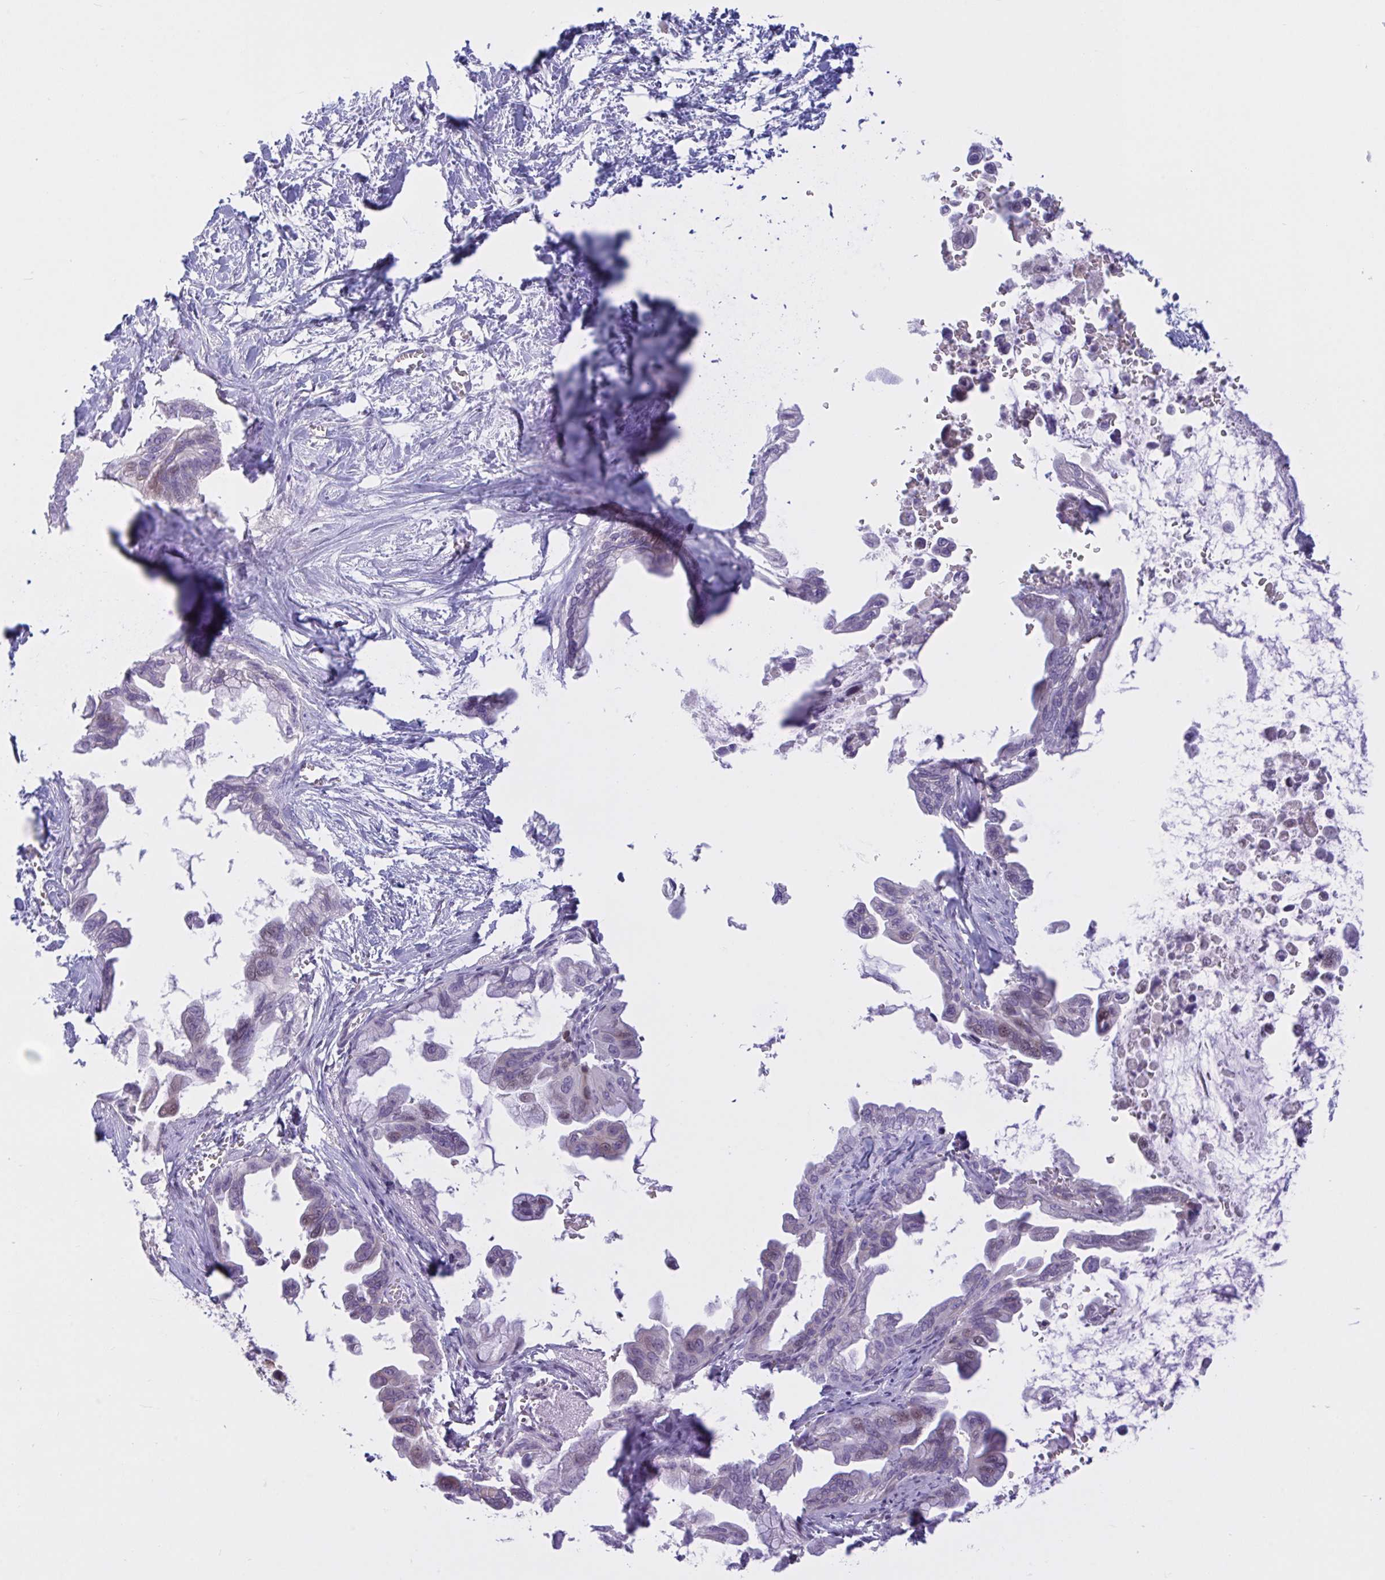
{"staining": {"intensity": "negative", "quantity": "none", "location": "none"}, "tissue": "pancreatic cancer", "cell_type": "Tumor cells", "image_type": "cancer", "snomed": [{"axis": "morphology", "description": "Adenocarcinoma, NOS"}, {"axis": "topography", "description": "Pancreas"}], "caption": "Immunohistochemical staining of human pancreatic adenocarcinoma displays no significant expression in tumor cells.", "gene": "VWC2", "patient": {"sex": "male", "age": 61}}